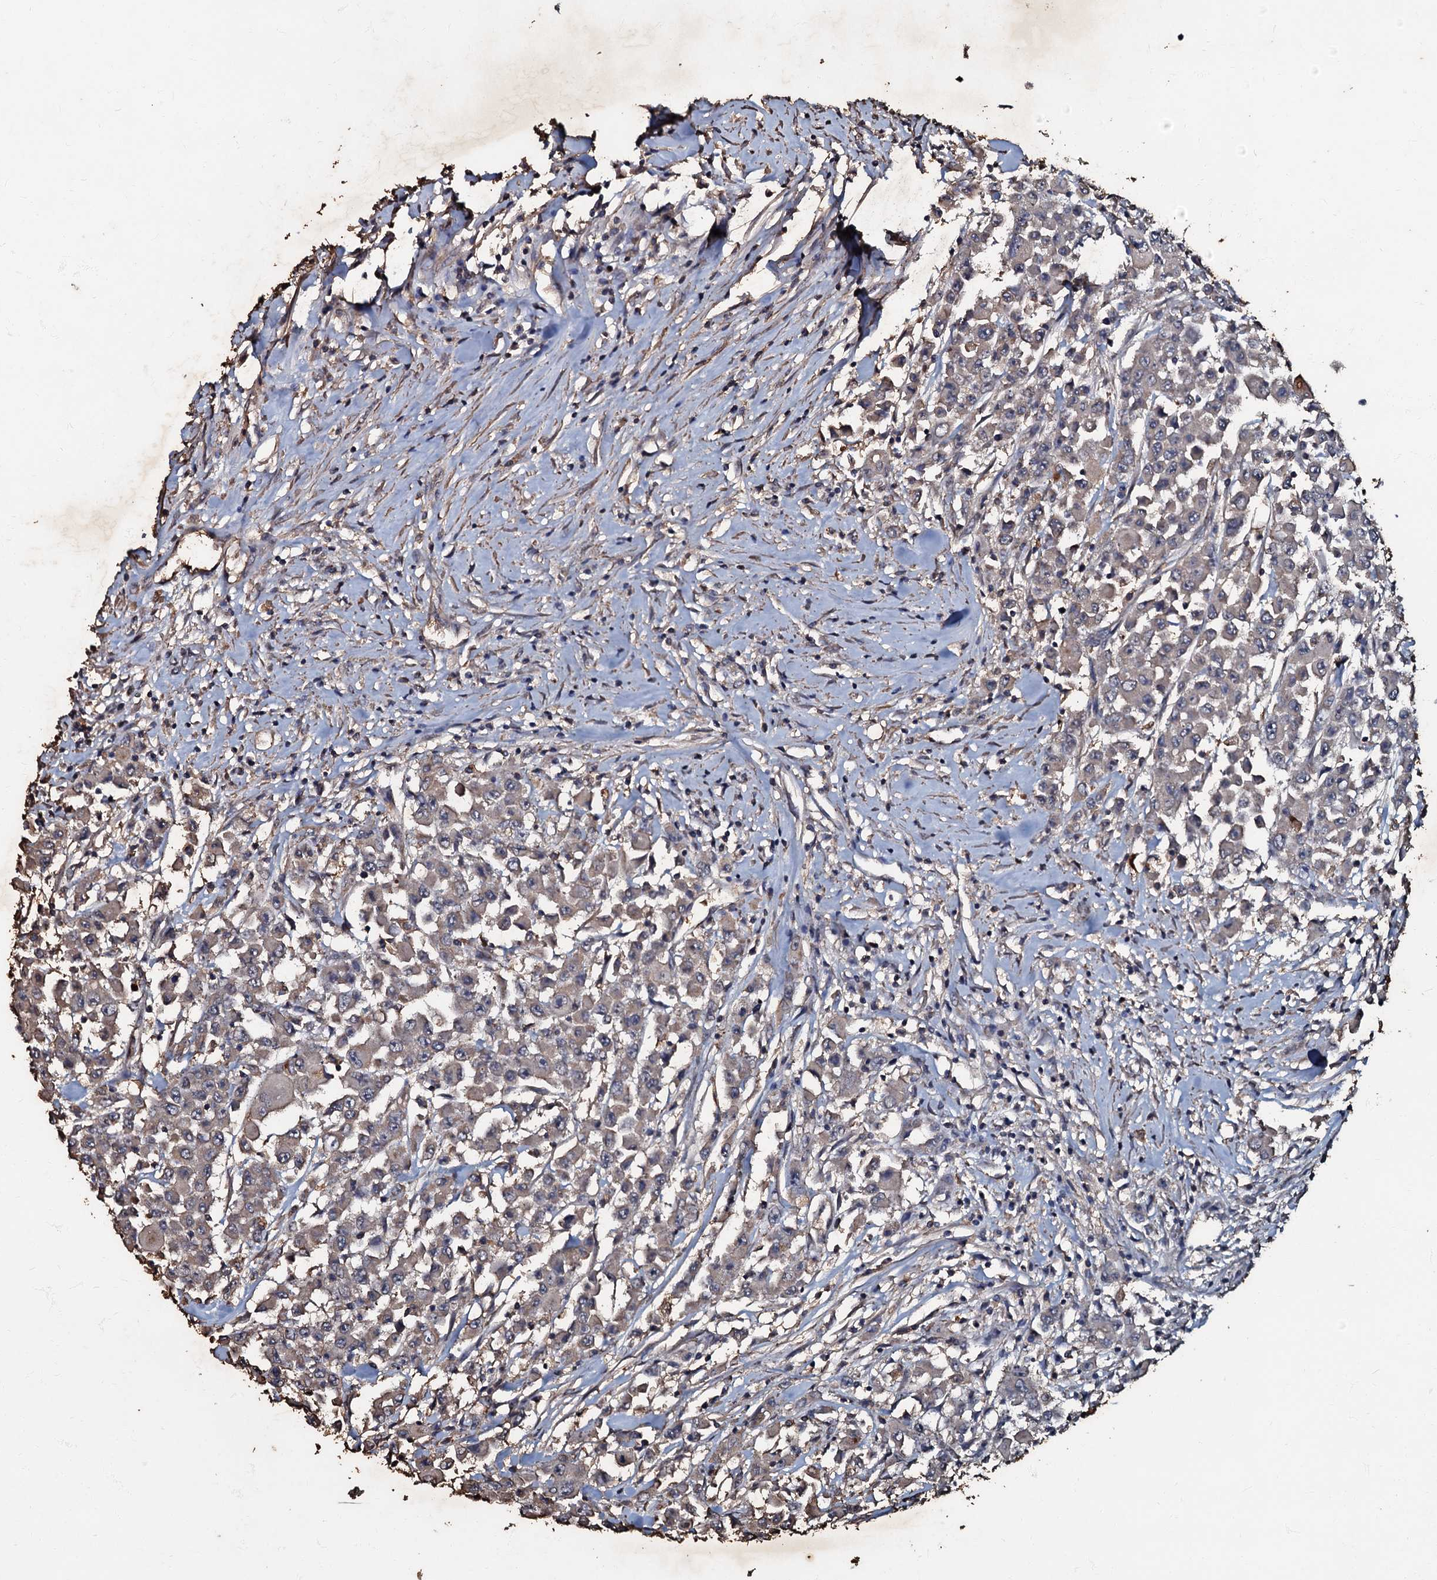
{"staining": {"intensity": "weak", "quantity": ">75%", "location": "cytoplasmic/membranous"}, "tissue": "colorectal cancer", "cell_type": "Tumor cells", "image_type": "cancer", "snomed": [{"axis": "morphology", "description": "Adenocarcinoma, NOS"}, {"axis": "topography", "description": "Colon"}], "caption": "Brown immunohistochemical staining in human colorectal cancer (adenocarcinoma) demonstrates weak cytoplasmic/membranous expression in about >75% of tumor cells. (DAB = brown stain, brightfield microscopy at high magnification).", "gene": "MANSC4", "patient": {"sex": "male", "age": 51}}